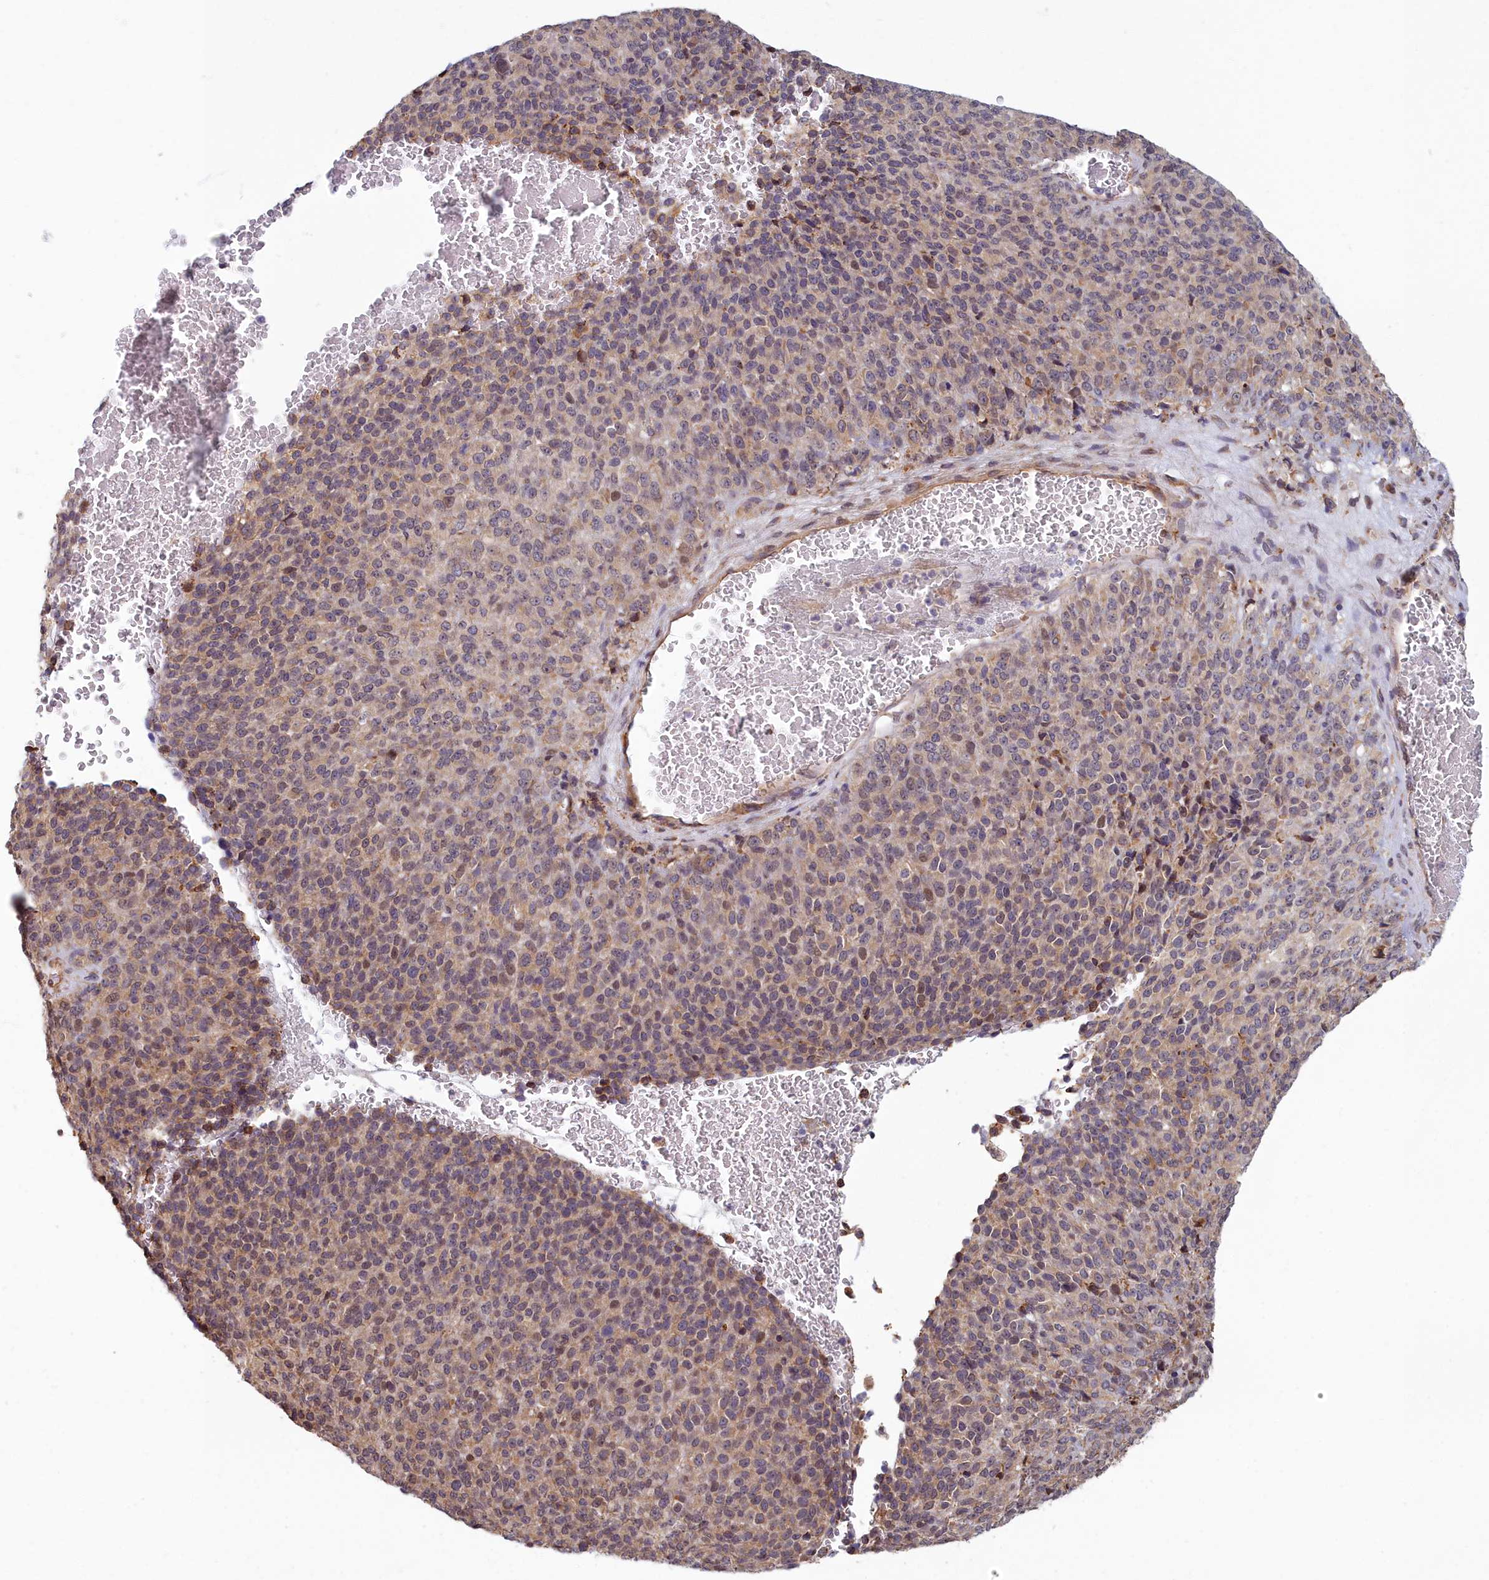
{"staining": {"intensity": "weak", "quantity": "25%-75%", "location": "cytoplasmic/membranous,nuclear"}, "tissue": "melanoma", "cell_type": "Tumor cells", "image_type": "cancer", "snomed": [{"axis": "morphology", "description": "Malignant melanoma, Metastatic site"}, {"axis": "topography", "description": "Brain"}], "caption": "This is an image of immunohistochemistry (IHC) staining of malignant melanoma (metastatic site), which shows weak staining in the cytoplasmic/membranous and nuclear of tumor cells.", "gene": "MAK16", "patient": {"sex": "female", "age": 56}}